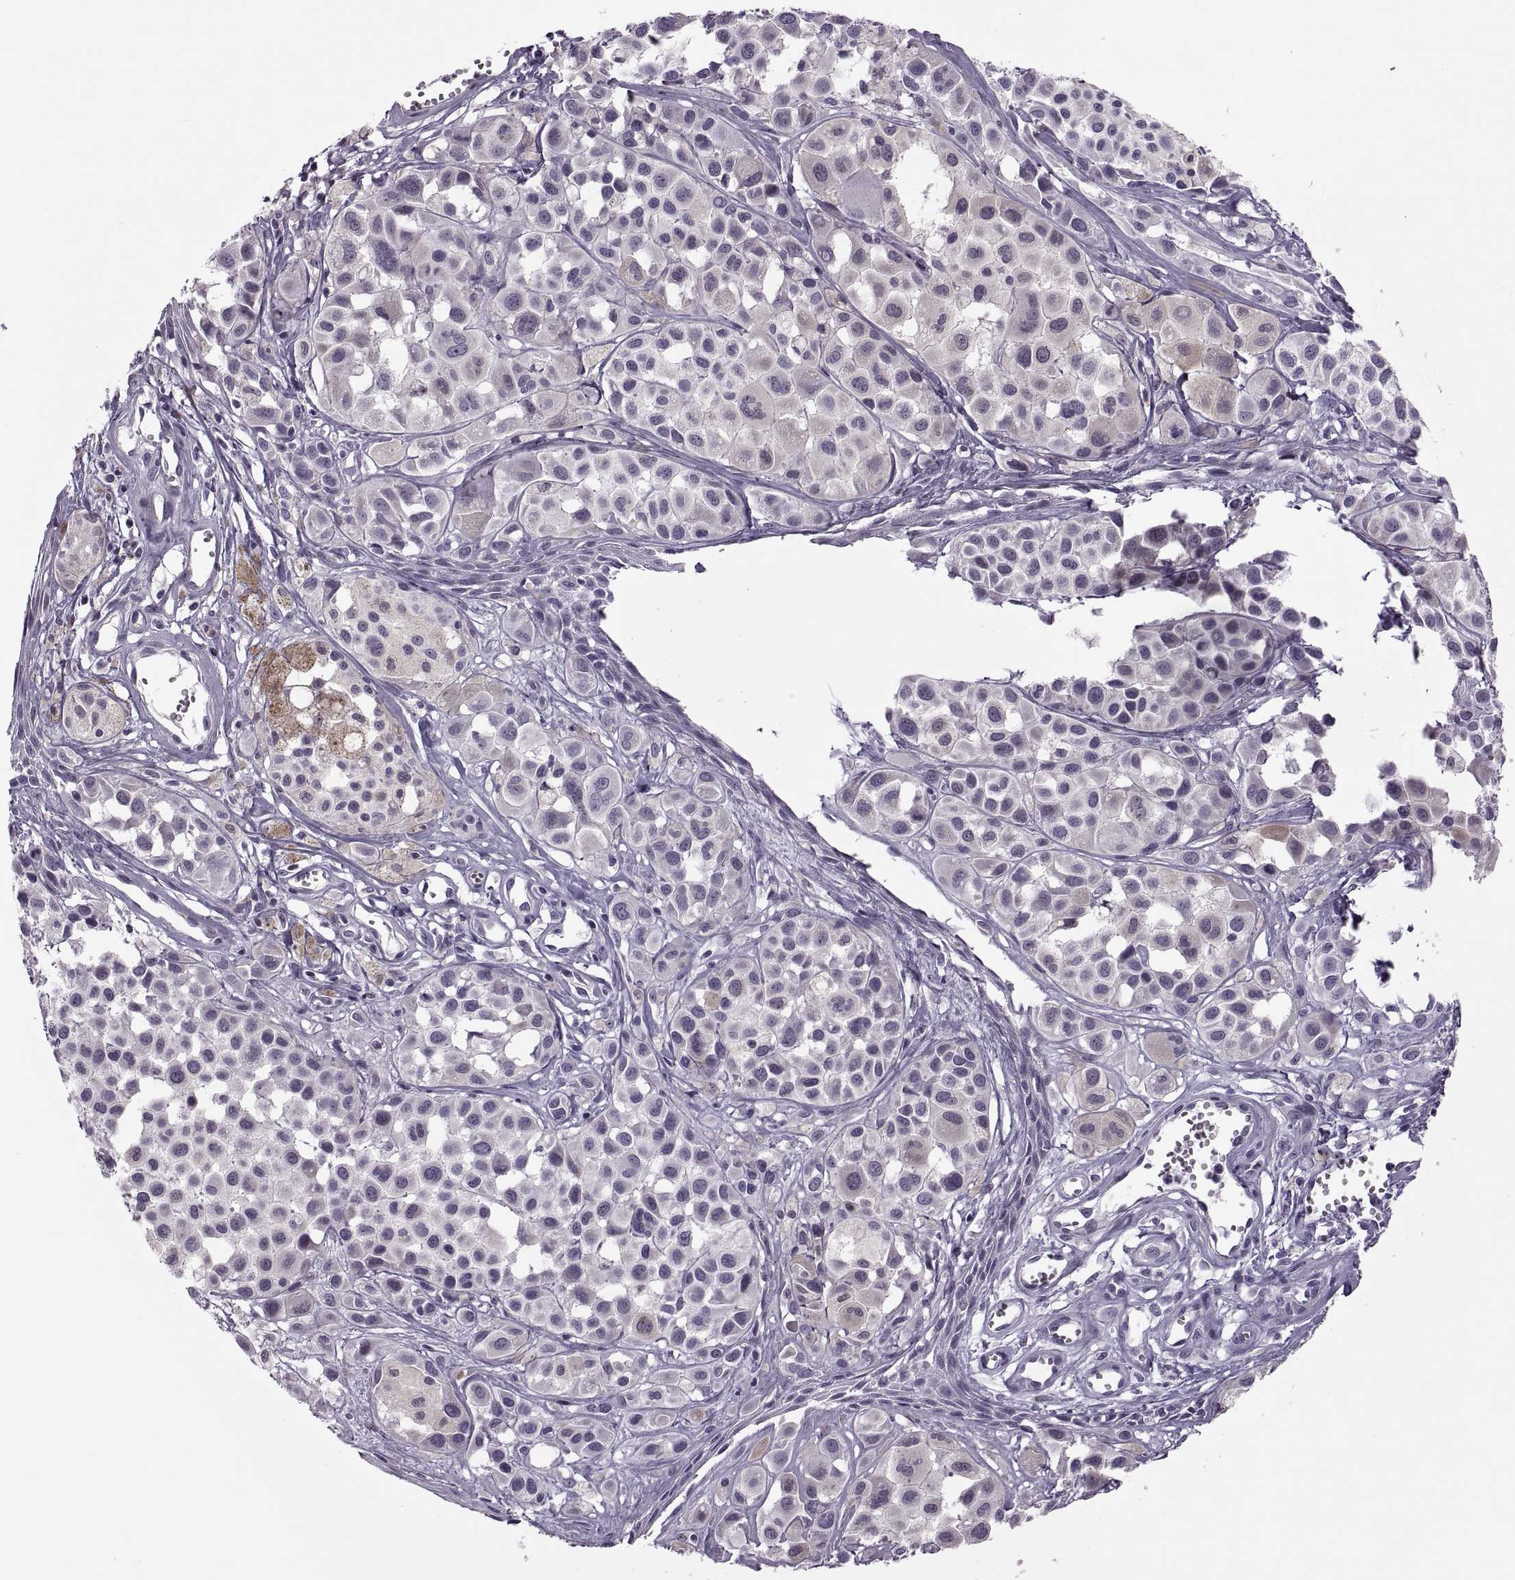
{"staining": {"intensity": "negative", "quantity": "none", "location": "none"}, "tissue": "melanoma", "cell_type": "Tumor cells", "image_type": "cancer", "snomed": [{"axis": "morphology", "description": "Malignant melanoma, NOS"}, {"axis": "topography", "description": "Skin"}], "caption": "Immunohistochemical staining of human malignant melanoma reveals no significant staining in tumor cells.", "gene": "MAGEB1", "patient": {"sex": "male", "age": 77}}